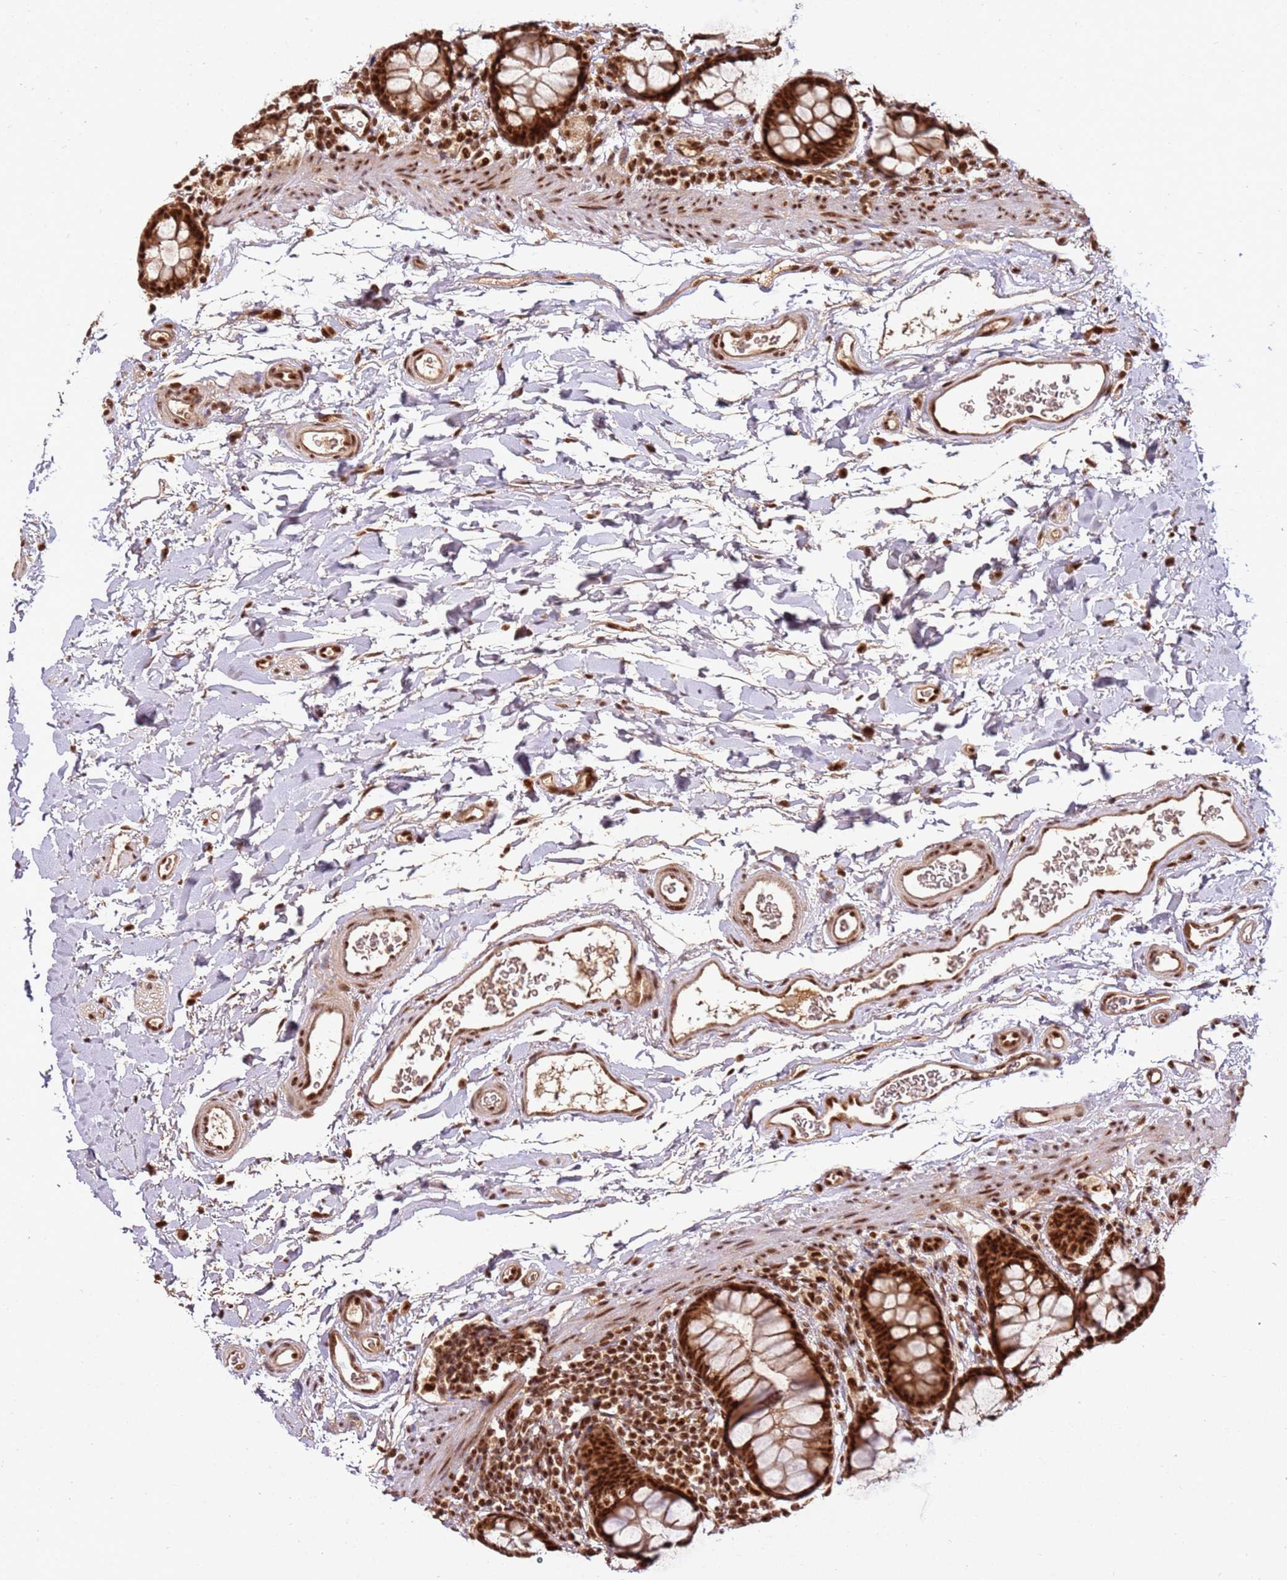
{"staining": {"intensity": "strong", "quantity": ">75%", "location": "cytoplasmic/membranous,nuclear"}, "tissue": "rectum", "cell_type": "Glandular cells", "image_type": "normal", "snomed": [{"axis": "morphology", "description": "Normal tissue, NOS"}, {"axis": "topography", "description": "Rectum"}], "caption": "Immunohistochemical staining of normal human rectum demonstrates high levels of strong cytoplasmic/membranous,nuclear expression in approximately >75% of glandular cells.", "gene": "XRN2", "patient": {"sex": "female", "age": 65}}